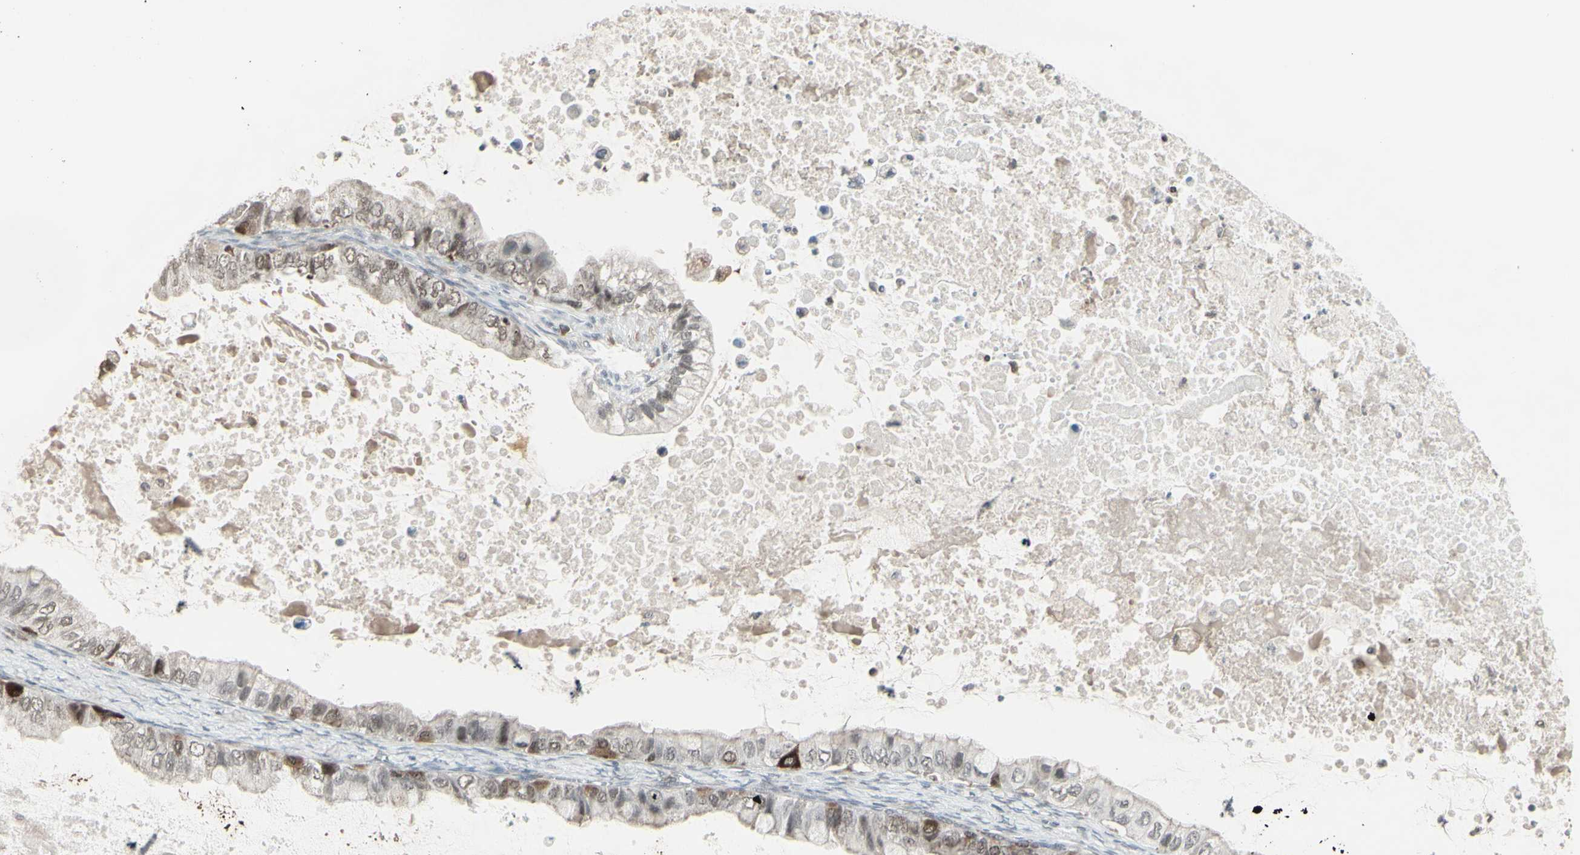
{"staining": {"intensity": "moderate", "quantity": "<25%", "location": "cytoplasmic/membranous,nuclear"}, "tissue": "ovarian cancer", "cell_type": "Tumor cells", "image_type": "cancer", "snomed": [{"axis": "morphology", "description": "Cystadenocarcinoma, mucinous, NOS"}, {"axis": "topography", "description": "Ovary"}], "caption": "Immunohistochemistry (IHC) photomicrograph of ovarian cancer (mucinous cystadenocarcinoma) stained for a protein (brown), which reveals low levels of moderate cytoplasmic/membranous and nuclear expression in about <25% of tumor cells.", "gene": "SAMSN1", "patient": {"sex": "female", "age": 80}}